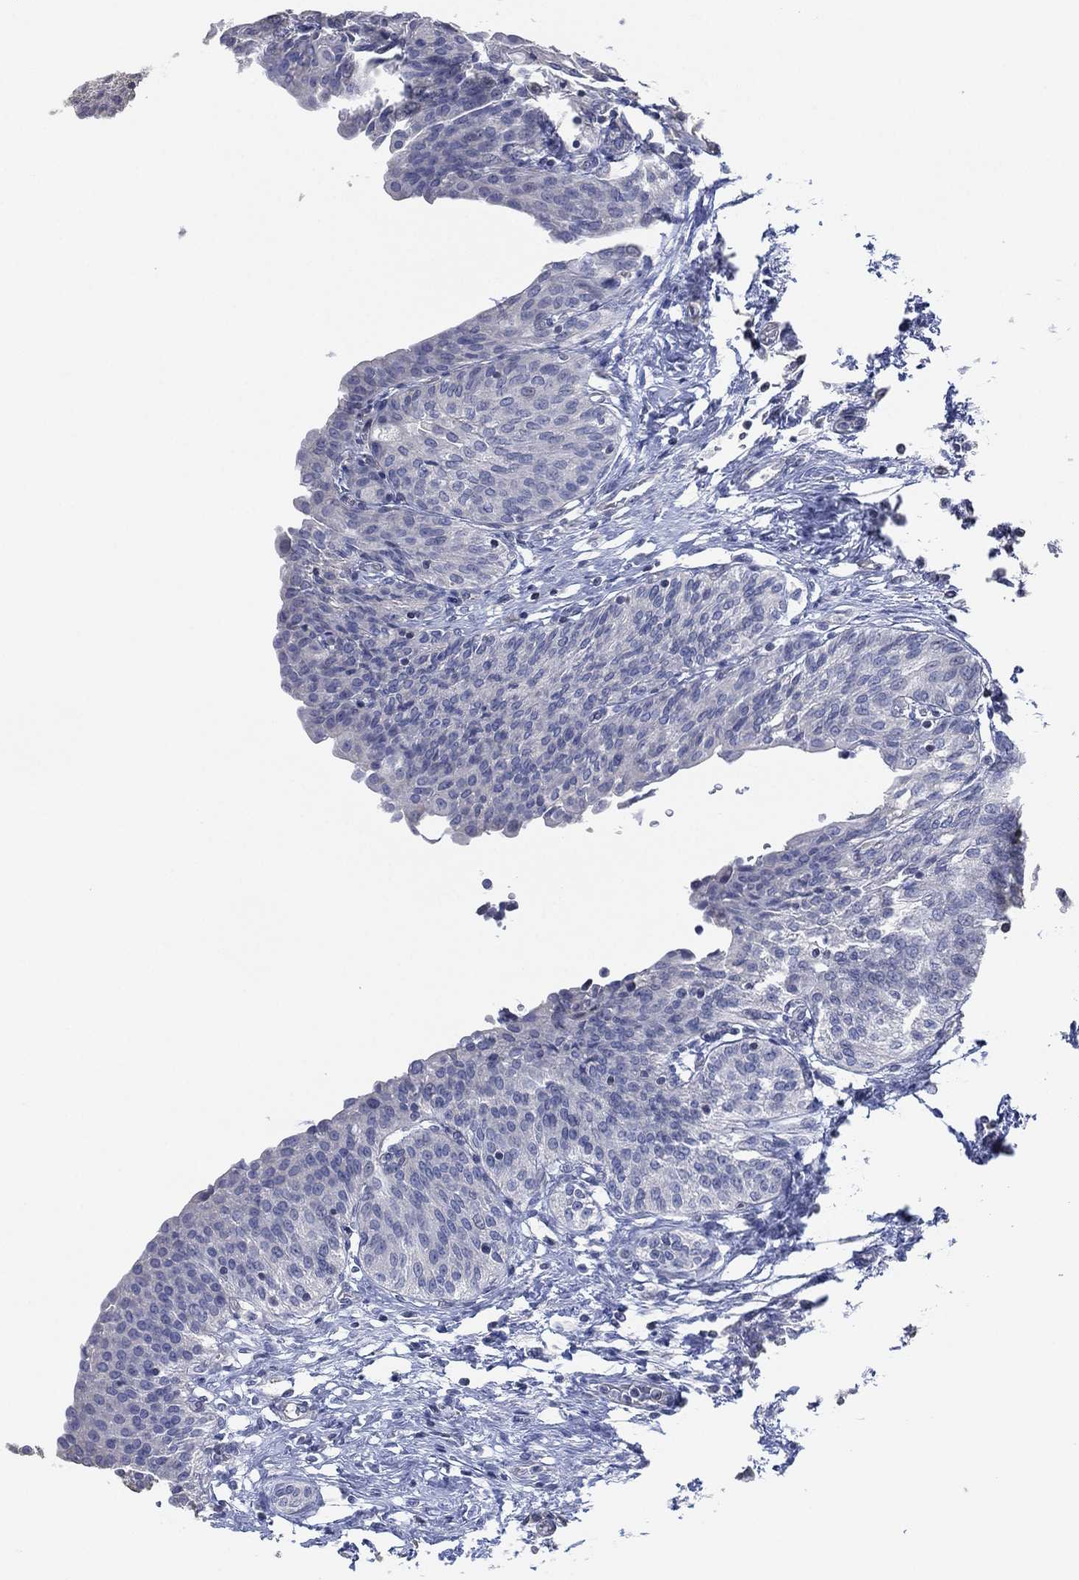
{"staining": {"intensity": "negative", "quantity": "none", "location": "none"}, "tissue": "urinary bladder", "cell_type": "Urothelial cells", "image_type": "normal", "snomed": [{"axis": "morphology", "description": "Normal tissue, NOS"}, {"axis": "morphology", "description": "Metaplasia, NOS"}, {"axis": "topography", "description": "Urinary bladder"}], "caption": "Photomicrograph shows no protein staining in urothelial cells of normal urinary bladder.", "gene": "CFTR", "patient": {"sex": "male", "age": 68}}